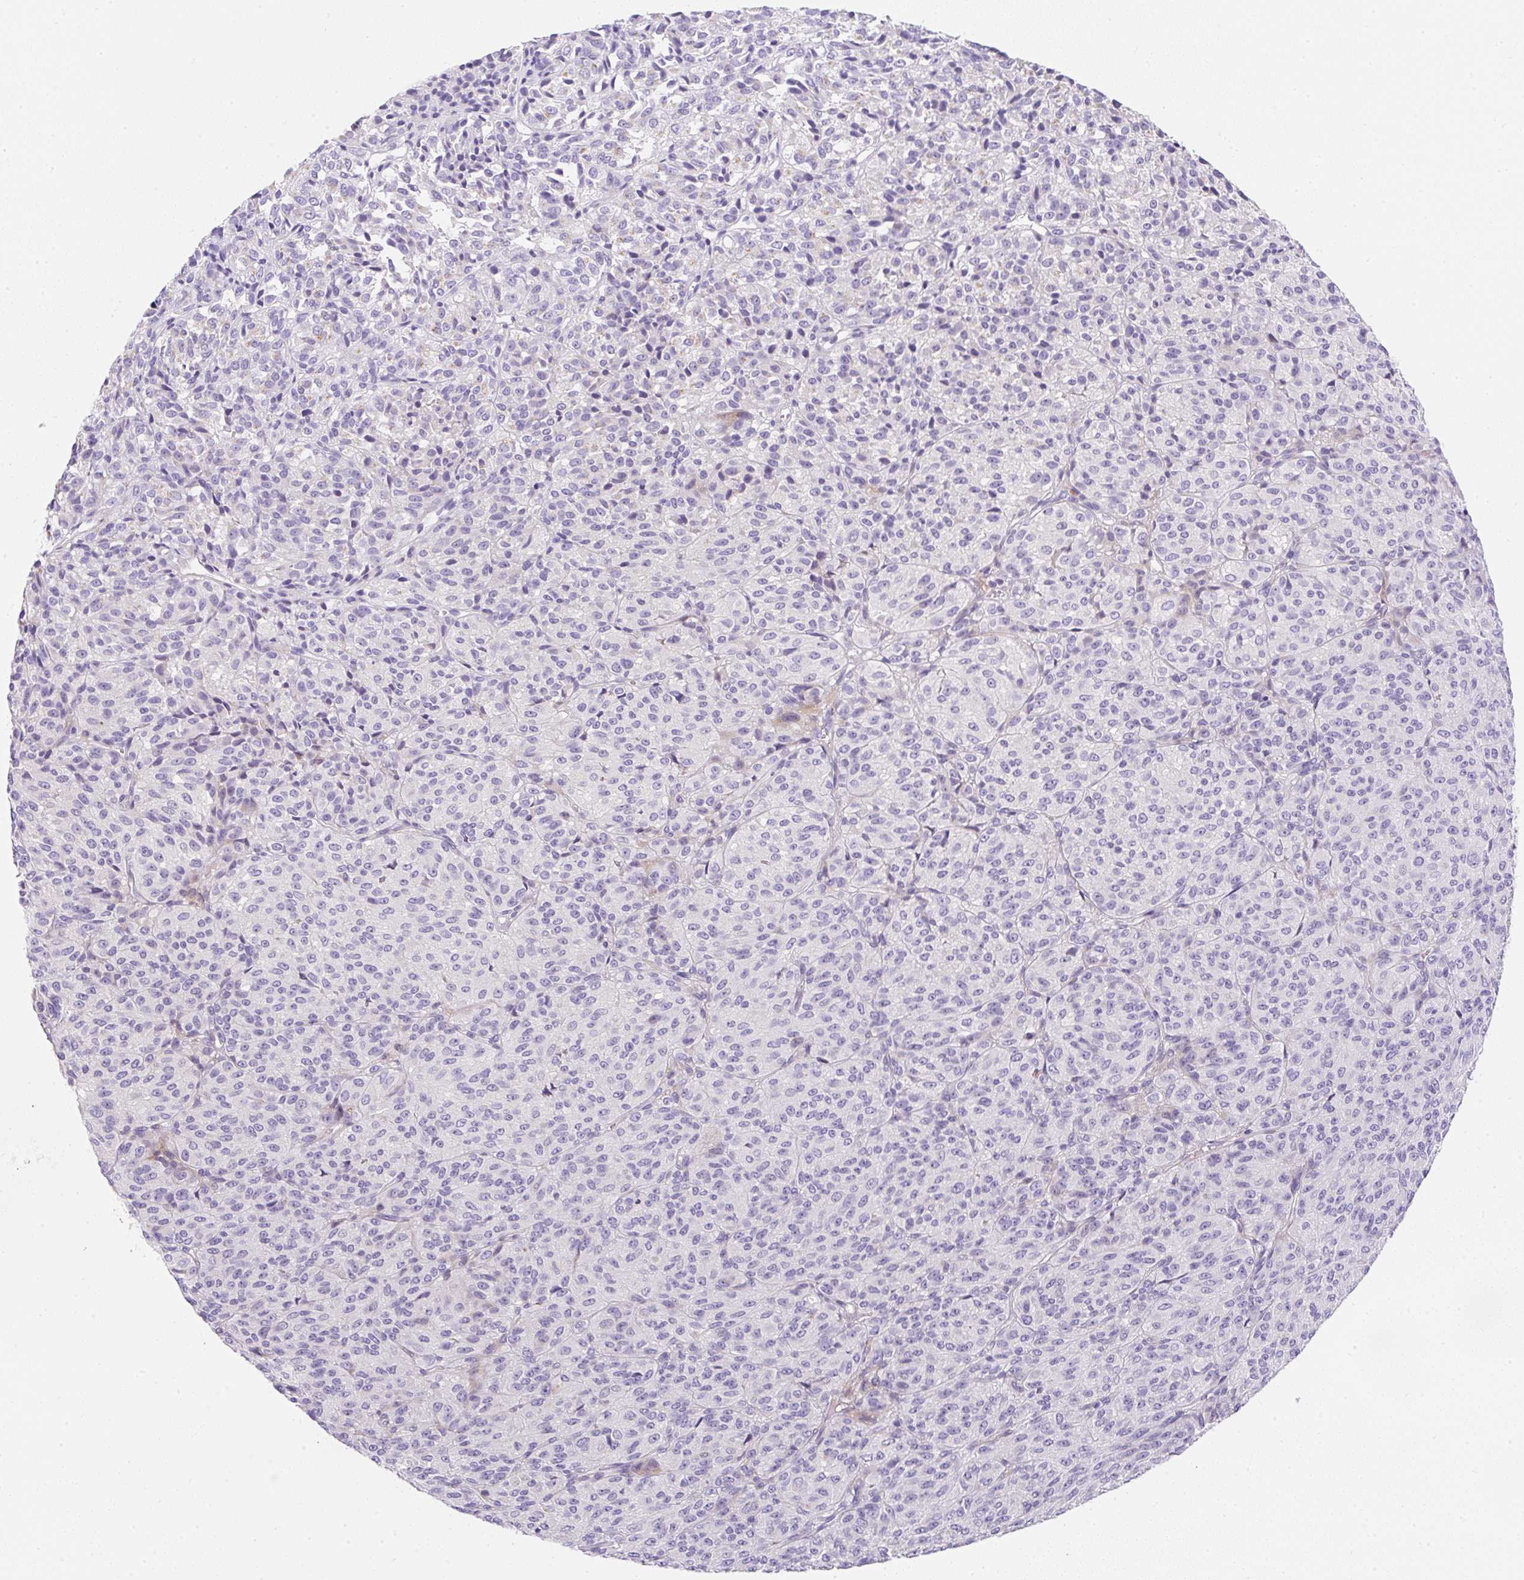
{"staining": {"intensity": "negative", "quantity": "none", "location": "none"}, "tissue": "melanoma", "cell_type": "Tumor cells", "image_type": "cancer", "snomed": [{"axis": "morphology", "description": "Malignant melanoma, Metastatic site"}, {"axis": "topography", "description": "Brain"}], "caption": "Immunohistochemistry (IHC) image of neoplastic tissue: malignant melanoma (metastatic site) stained with DAB displays no significant protein staining in tumor cells.", "gene": "DTX4", "patient": {"sex": "female", "age": 56}}